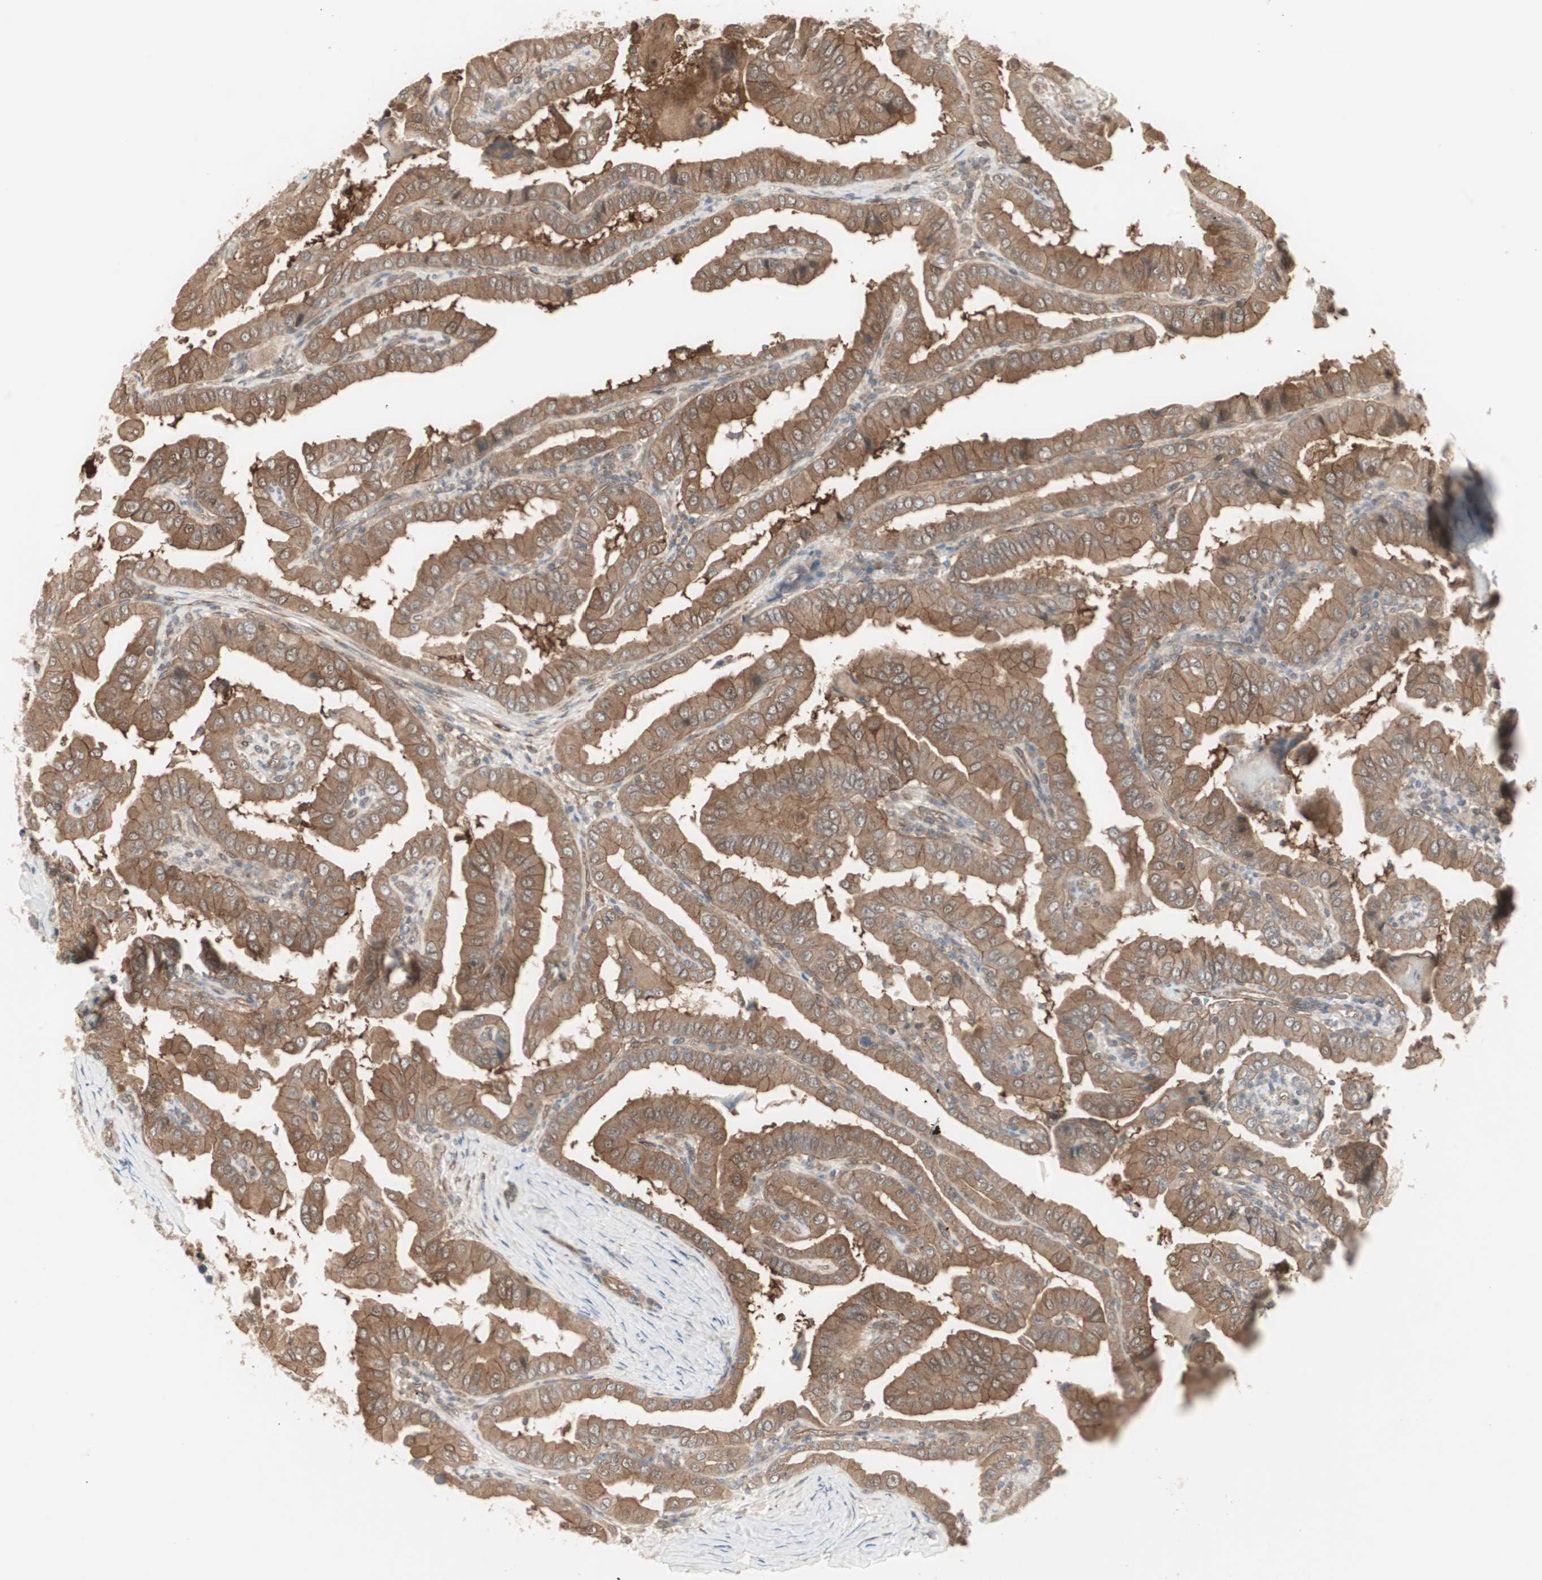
{"staining": {"intensity": "moderate", "quantity": ">75%", "location": "cytoplasmic/membranous"}, "tissue": "thyroid cancer", "cell_type": "Tumor cells", "image_type": "cancer", "snomed": [{"axis": "morphology", "description": "Papillary adenocarcinoma, NOS"}, {"axis": "topography", "description": "Thyroid gland"}], "caption": "The immunohistochemical stain highlights moderate cytoplasmic/membranous expression in tumor cells of thyroid papillary adenocarcinoma tissue.", "gene": "PFDN1", "patient": {"sex": "male", "age": 33}}